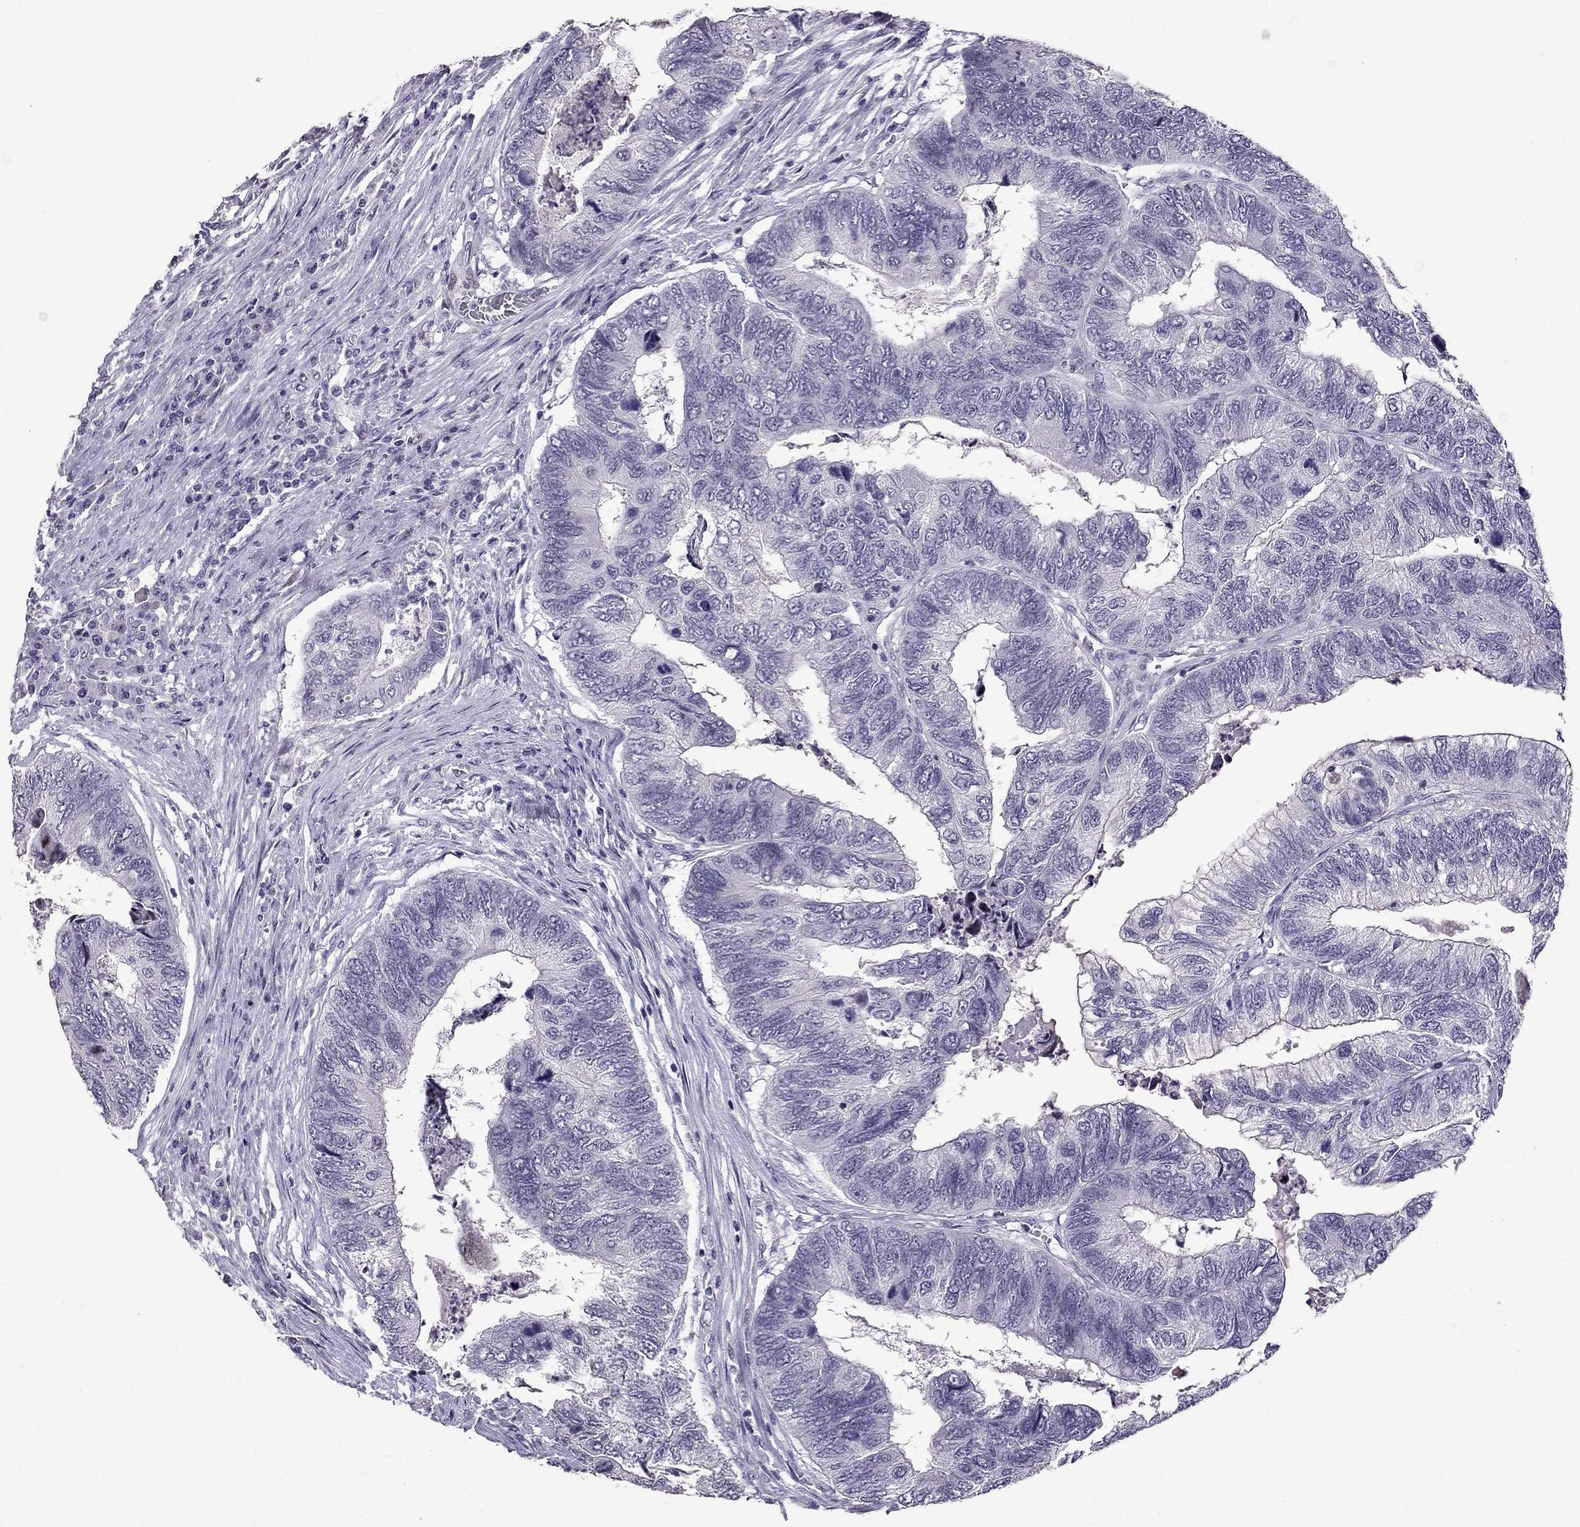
{"staining": {"intensity": "negative", "quantity": "none", "location": "none"}, "tissue": "colorectal cancer", "cell_type": "Tumor cells", "image_type": "cancer", "snomed": [{"axis": "morphology", "description": "Adenocarcinoma, NOS"}, {"axis": "topography", "description": "Colon"}], "caption": "Histopathology image shows no protein positivity in tumor cells of colorectal cancer tissue. Nuclei are stained in blue.", "gene": "TTN", "patient": {"sex": "female", "age": 67}}